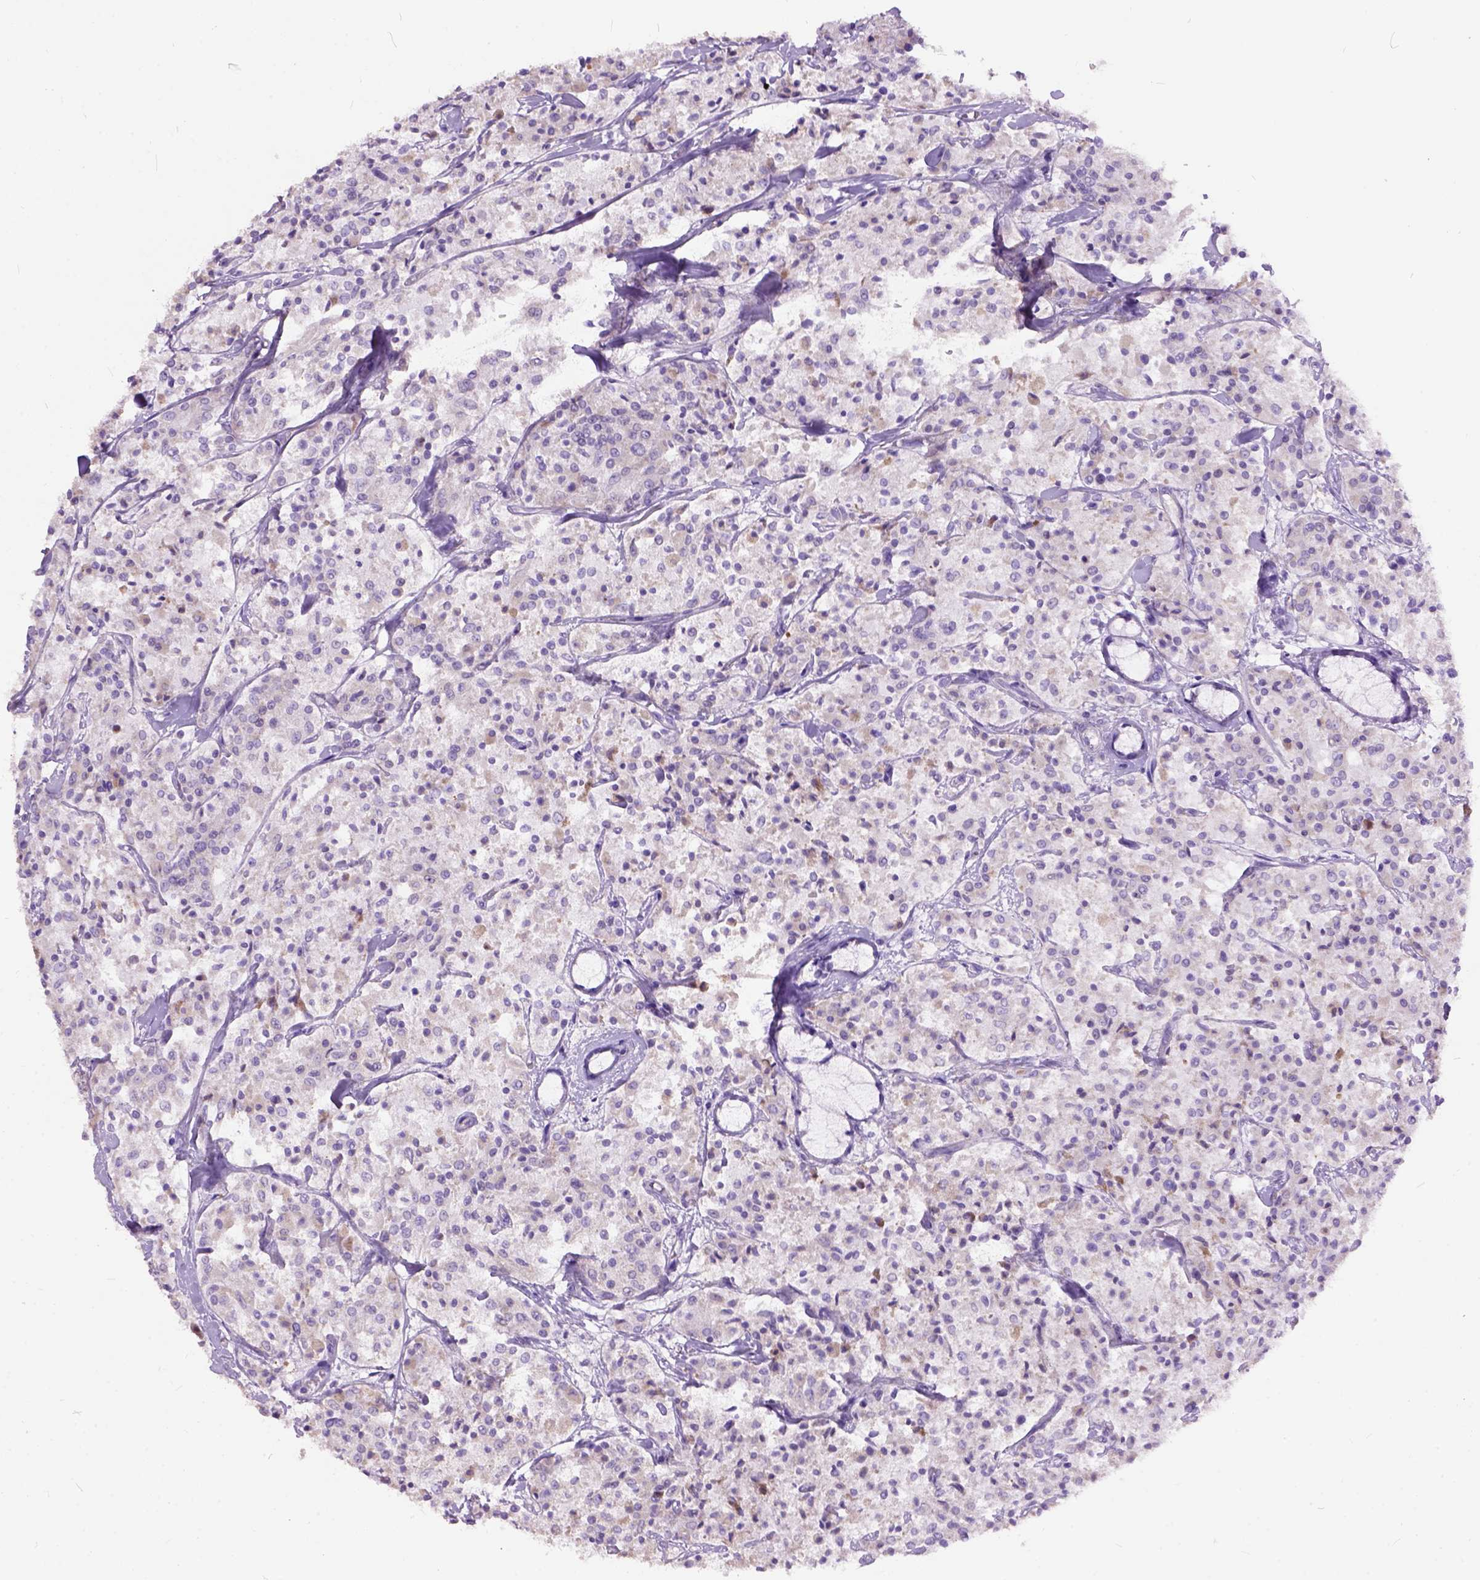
{"staining": {"intensity": "negative", "quantity": "none", "location": "none"}, "tissue": "carcinoid", "cell_type": "Tumor cells", "image_type": "cancer", "snomed": [{"axis": "morphology", "description": "Carcinoid, malignant, NOS"}, {"axis": "topography", "description": "Lung"}], "caption": "This is an IHC micrograph of malignant carcinoid. There is no expression in tumor cells.", "gene": "MAPT", "patient": {"sex": "male", "age": 71}}